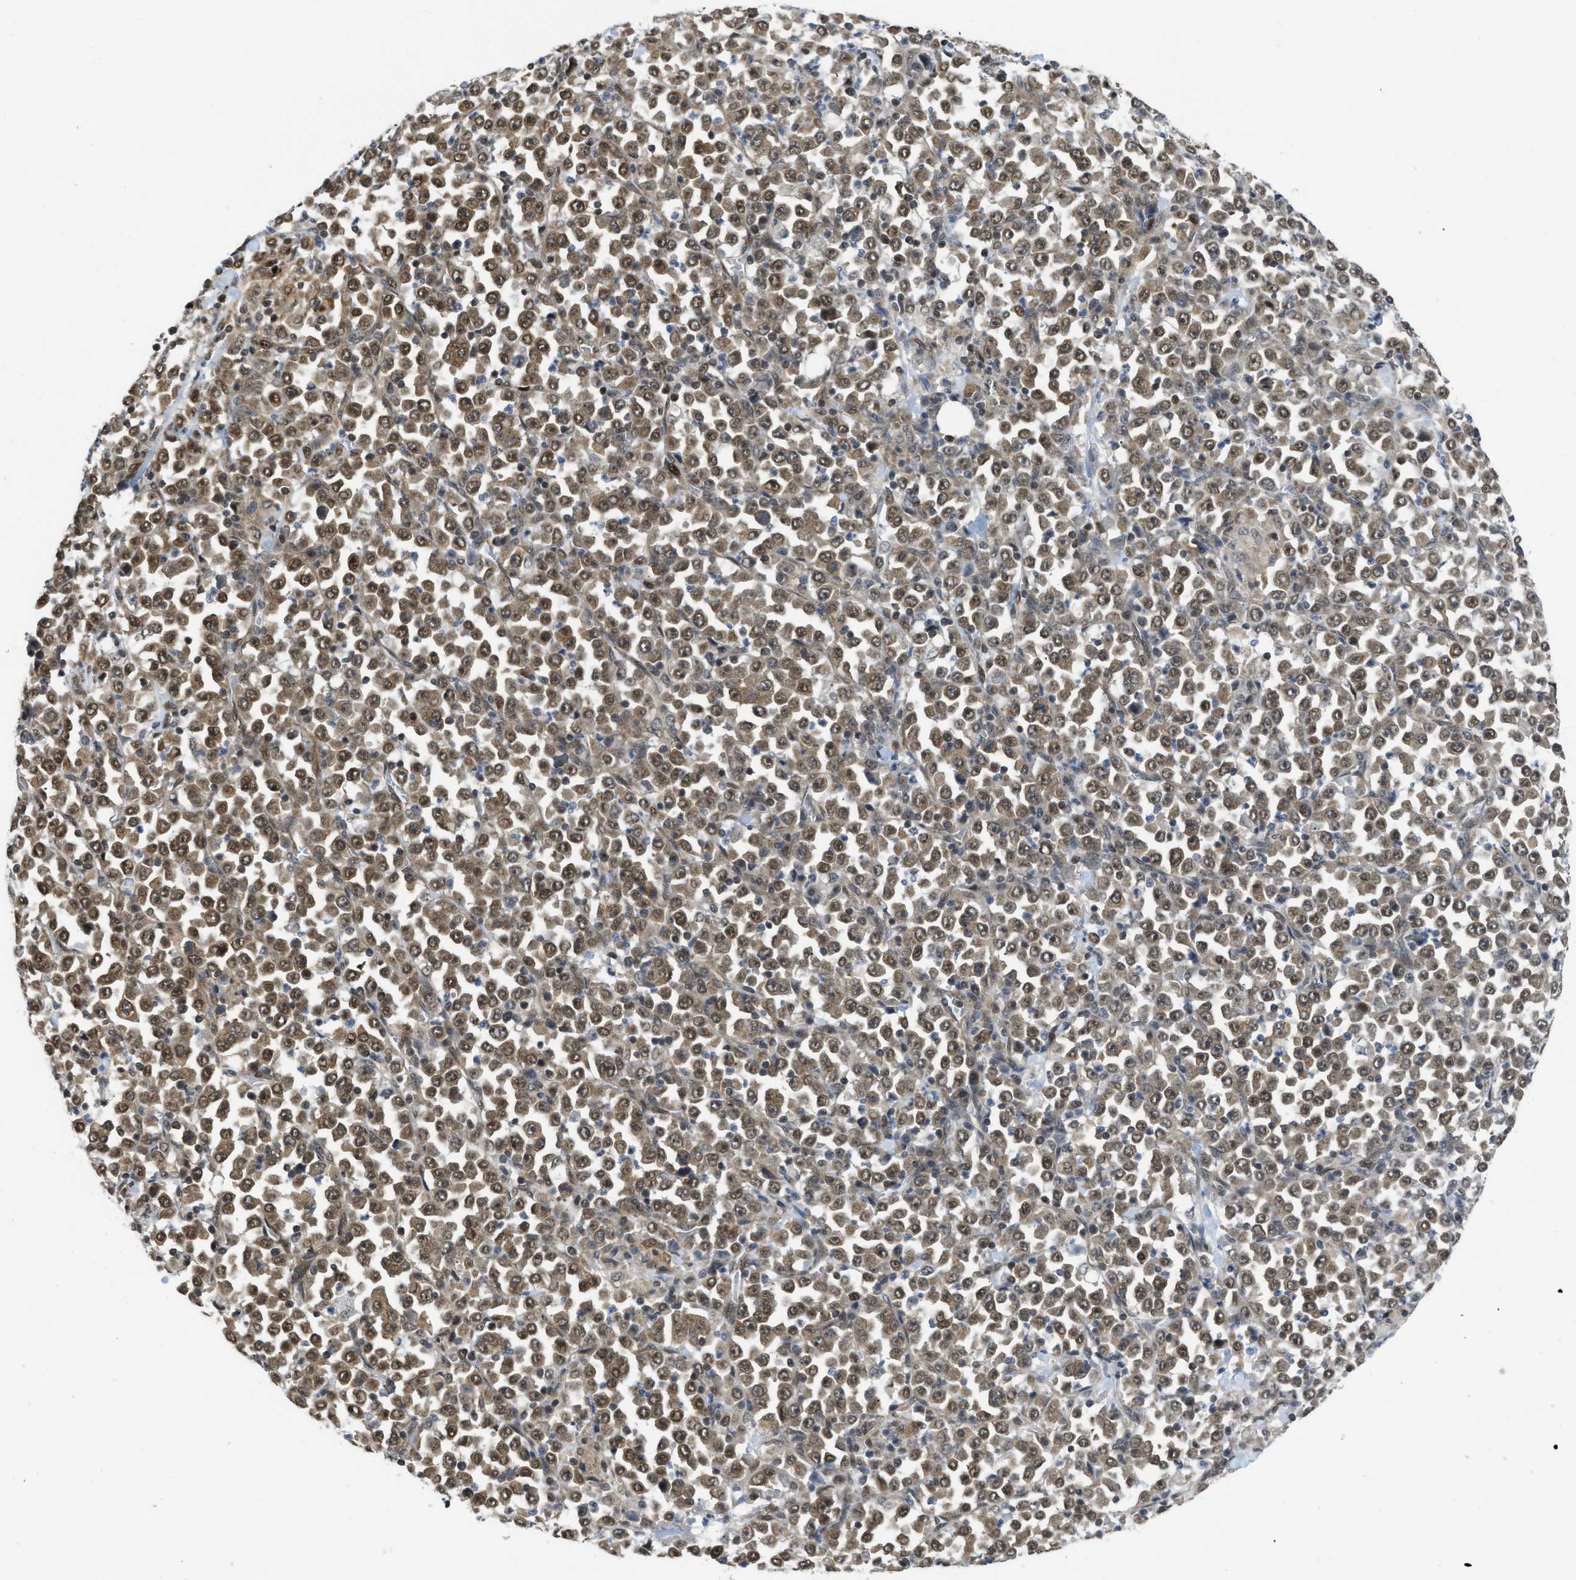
{"staining": {"intensity": "moderate", "quantity": ">75%", "location": "cytoplasmic/membranous,nuclear"}, "tissue": "stomach cancer", "cell_type": "Tumor cells", "image_type": "cancer", "snomed": [{"axis": "morphology", "description": "Normal tissue, NOS"}, {"axis": "morphology", "description": "Adenocarcinoma, NOS"}, {"axis": "topography", "description": "Stomach, upper"}, {"axis": "topography", "description": "Stomach"}], "caption": "Immunohistochemistry (IHC) histopathology image of human stomach adenocarcinoma stained for a protein (brown), which shows medium levels of moderate cytoplasmic/membranous and nuclear expression in about >75% of tumor cells.", "gene": "TACC1", "patient": {"sex": "male", "age": 59}}